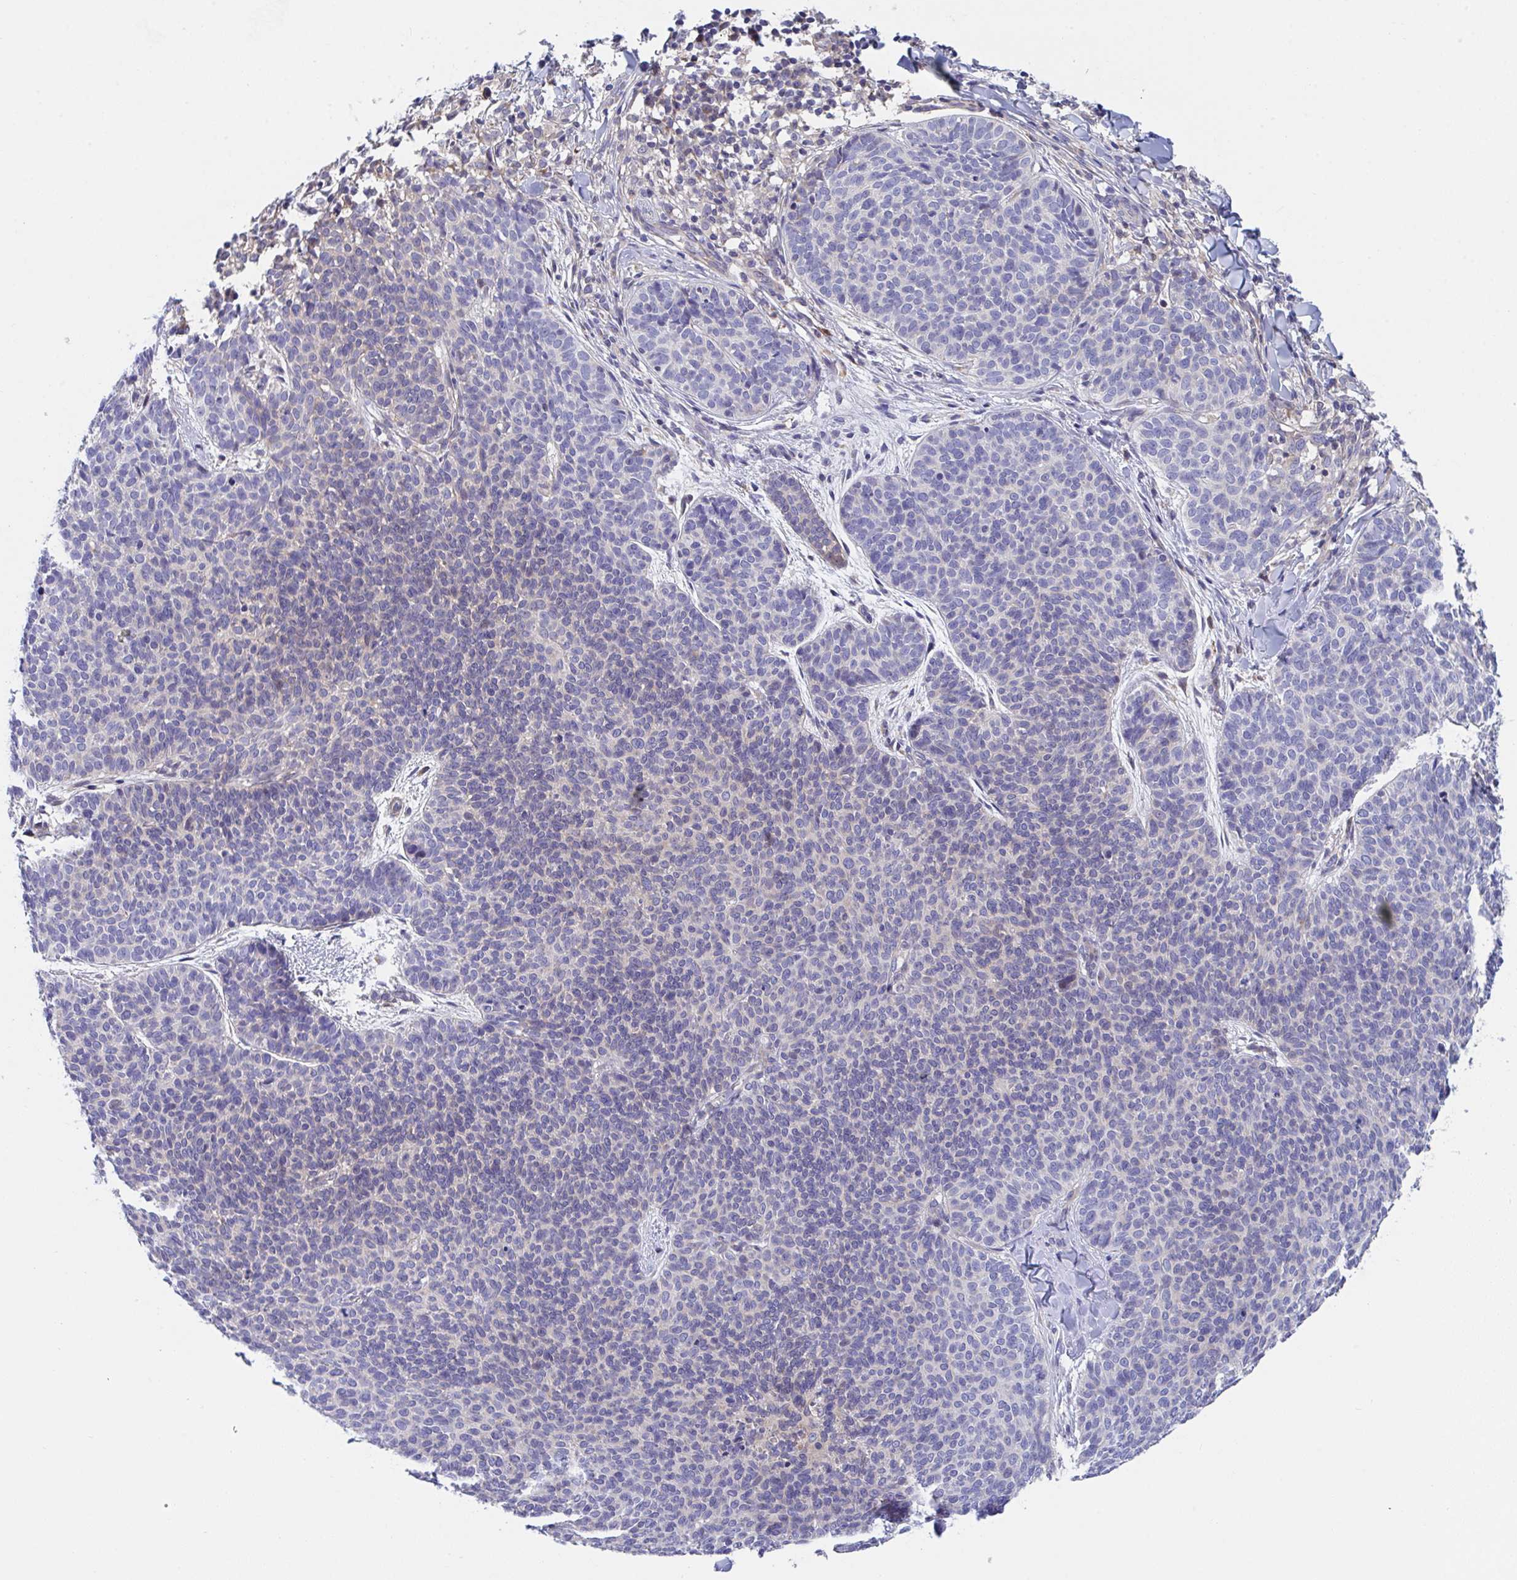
{"staining": {"intensity": "negative", "quantity": "none", "location": "none"}, "tissue": "skin cancer", "cell_type": "Tumor cells", "image_type": "cancer", "snomed": [{"axis": "morphology", "description": "Basal cell carcinoma"}, {"axis": "topography", "description": "Skin"}, {"axis": "topography", "description": "Skin of face"}], "caption": "An immunohistochemistry (IHC) photomicrograph of skin cancer is shown. There is no staining in tumor cells of skin cancer.", "gene": "P2RX3", "patient": {"sex": "male", "age": 56}}